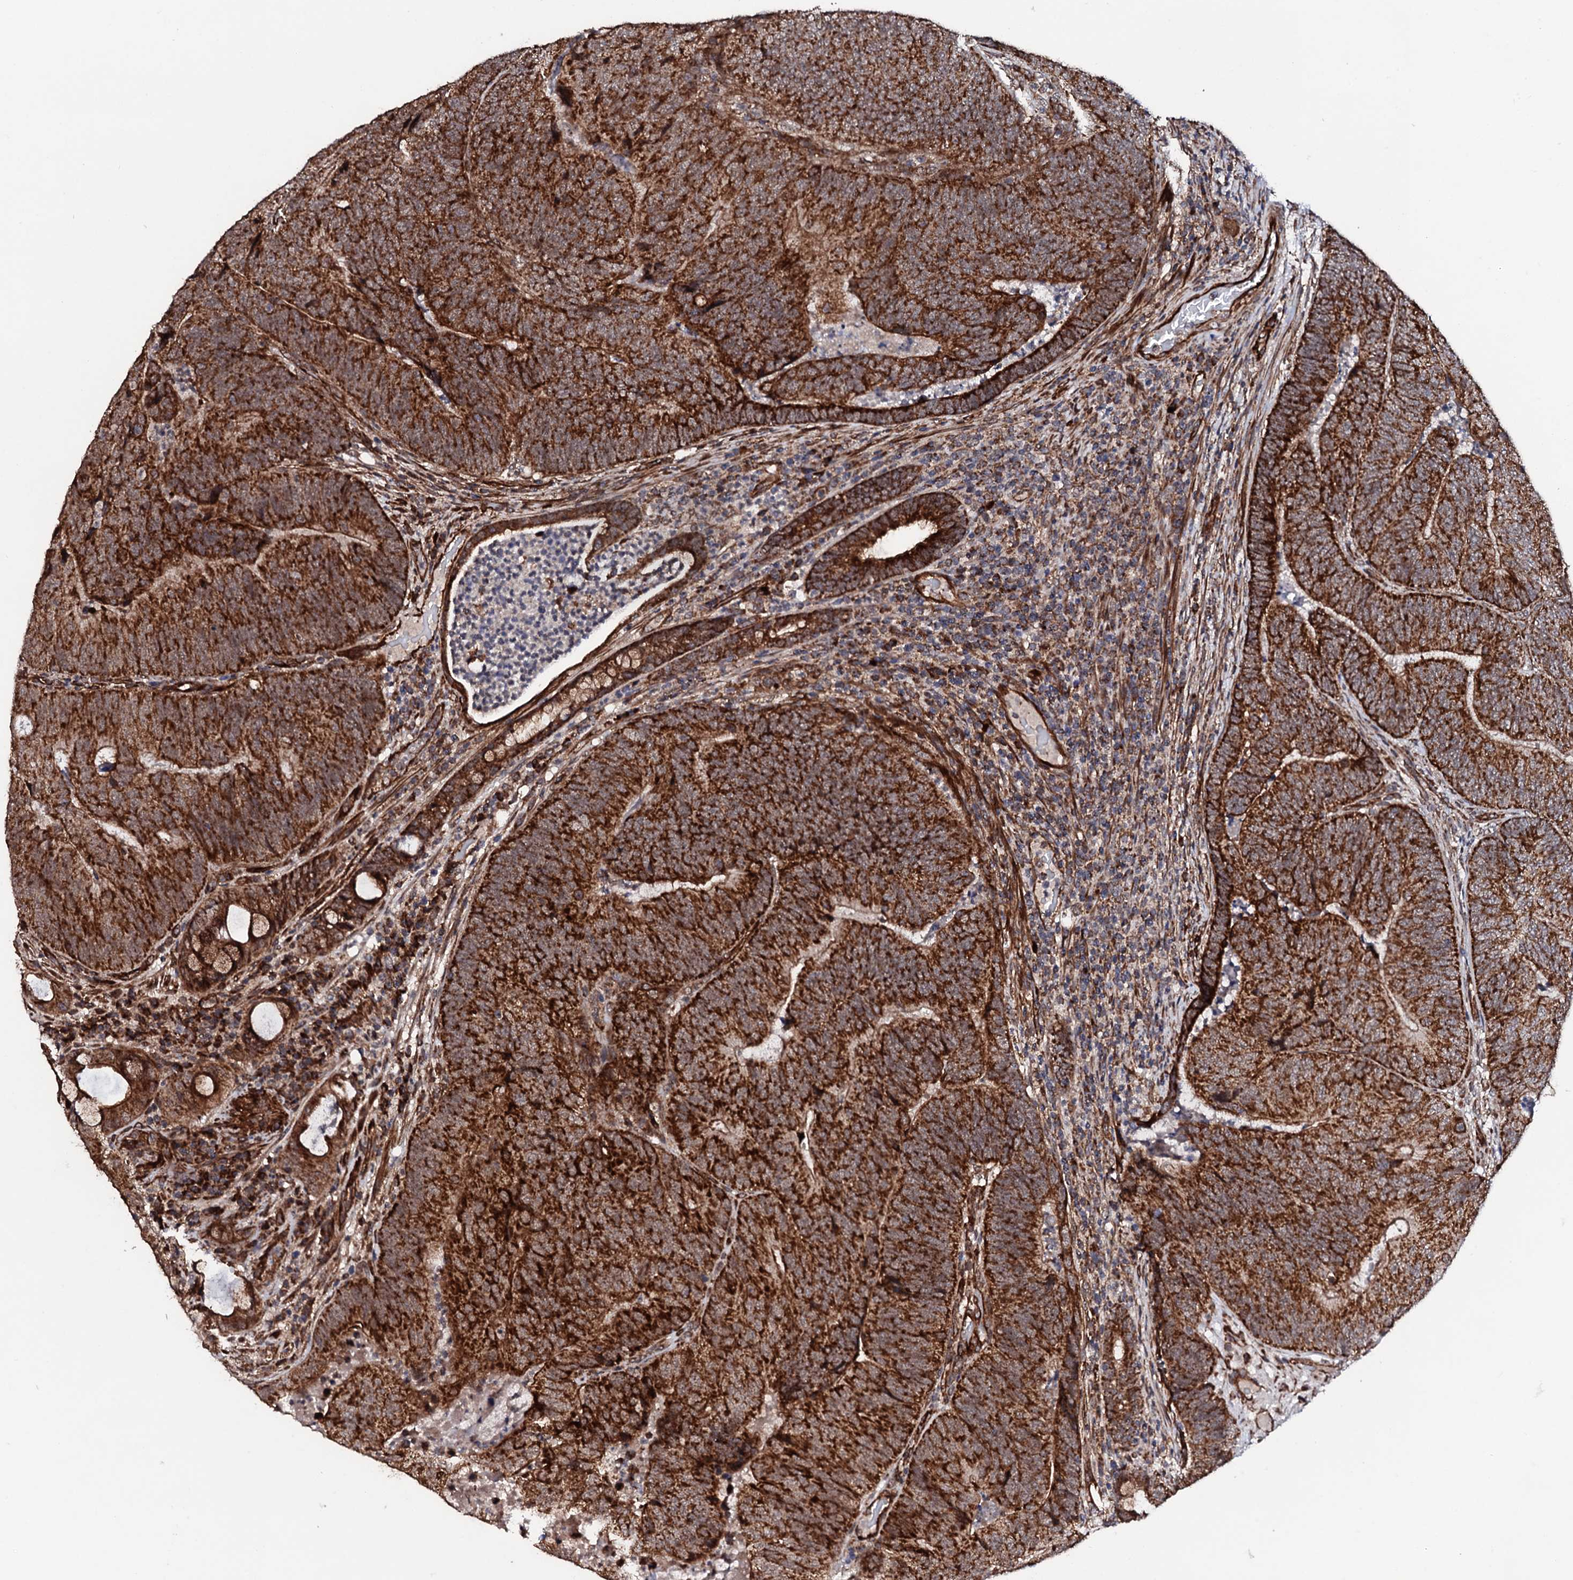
{"staining": {"intensity": "strong", "quantity": ">75%", "location": "cytoplasmic/membranous"}, "tissue": "colorectal cancer", "cell_type": "Tumor cells", "image_type": "cancer", "snomed": [{"axis": "morphology", "description": "Adenocarcinoma, NOS"}, {"axis": "topography", "description": "Colon"}], "caption": "Immunohistochemical staining of human colorectal cancer exhibits high levels of strong cytoplasmic/membranous expression in approximately >75% of tumor cells. Using DAB (3,3'-diaminobenzidine) (brown) and hematoxylin (blue) stains, captured at high magnification using brightfield microscopy.", "gene": "MTIF3", "patient": {"sex": "female", "age": 67}}